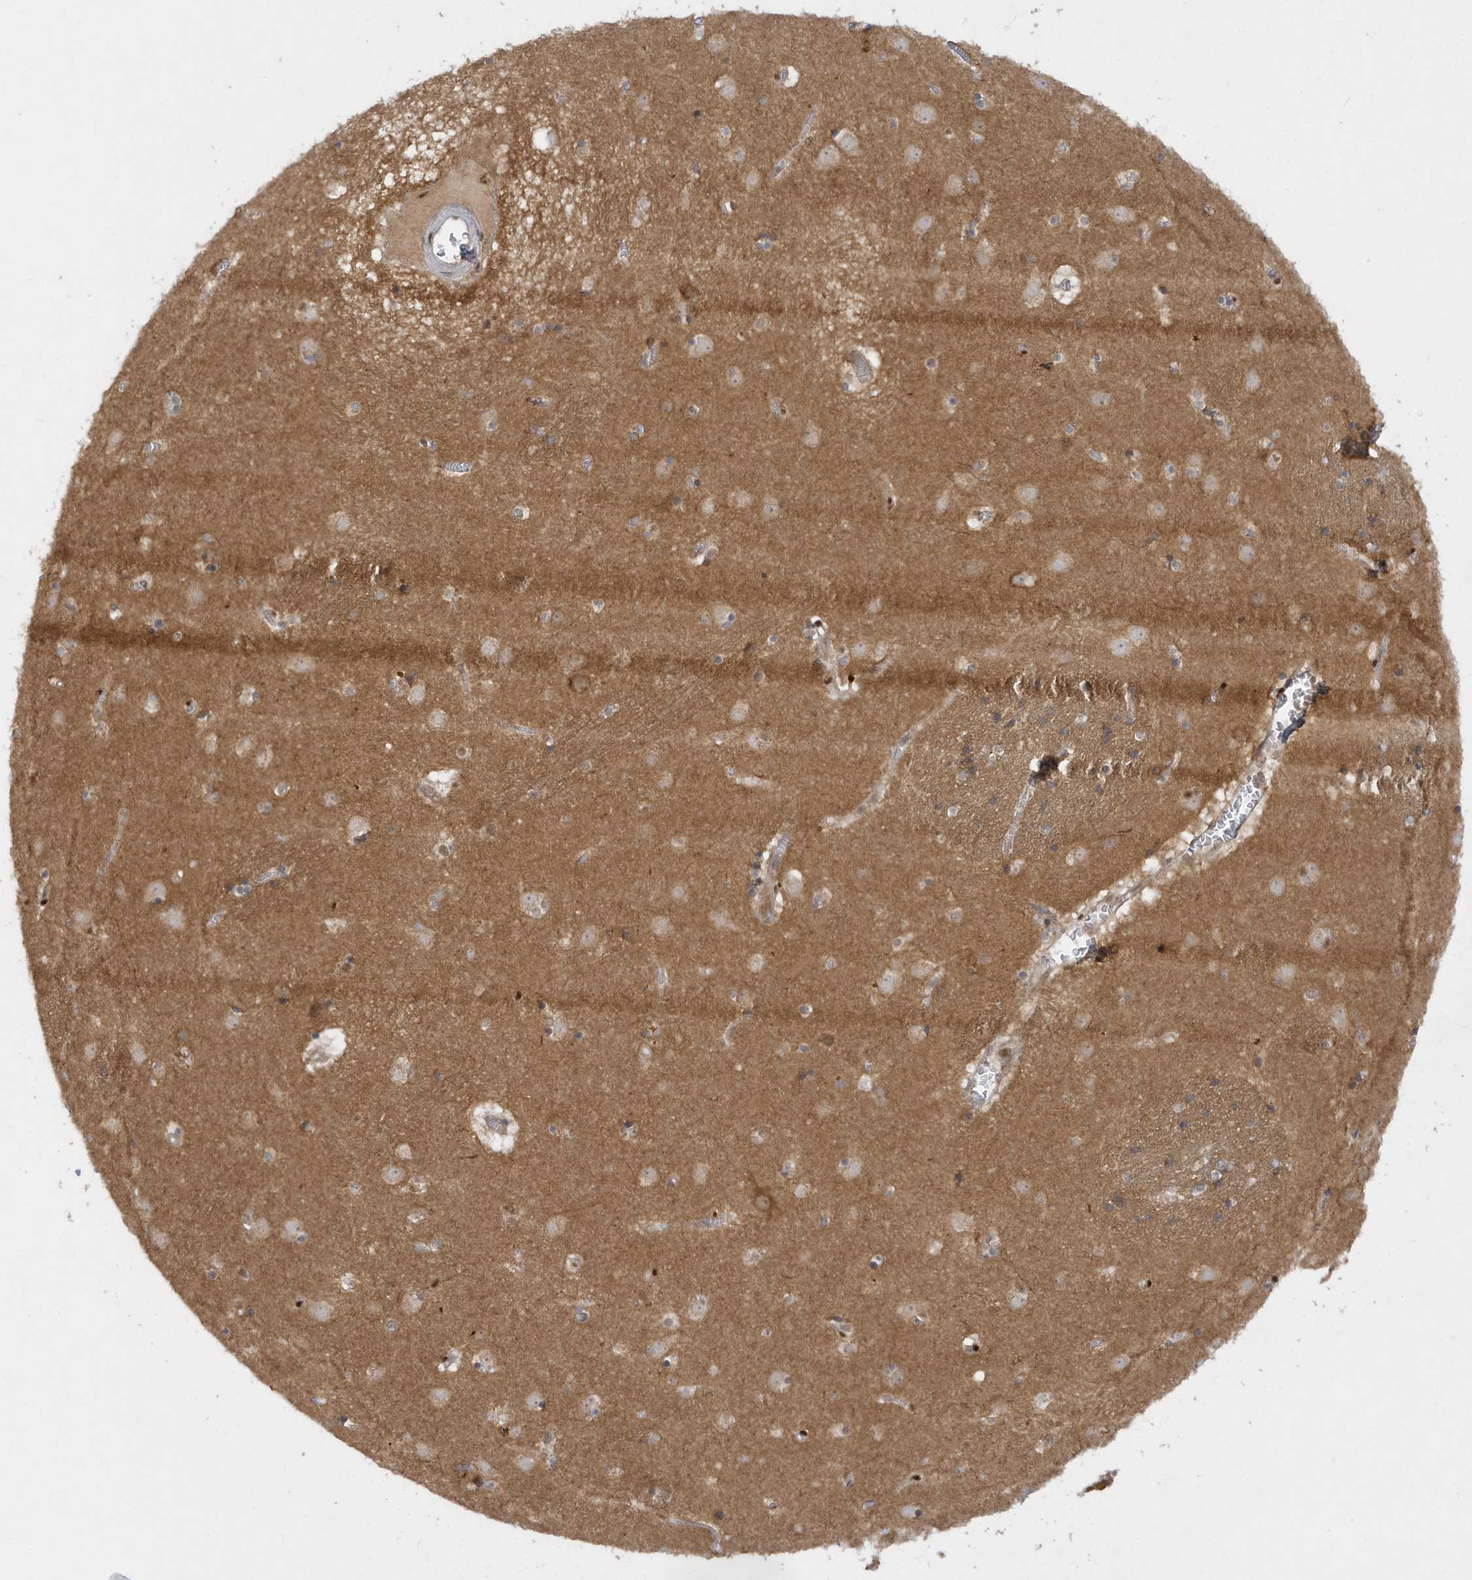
{"staining": {"intensity": "weak", "quantity": "25%-75%", "location": "cytoplasmic/membranous"}, "tissue": "caudate", "cell_type": "Glial cells", "image_type": "normal", "snomed": [{"axis": "morphology", "description": "Normal tissue, NOS"}, {"axis": "topography", "description": "Lateral ventricle wall"}], "caption": "Glial cells demonstrate low levels of weak cytoplasmic/membranous staining in approximately 25%-75% of cells in normal caudate. (Stains: DAB (3,3'-diaminobenzidine) in brown, nuclei in blue, Microscopy: brightfield microscopy at high magnification).", "gene": "ATG4A", "patient": {"sex": "male", "age": 70}}